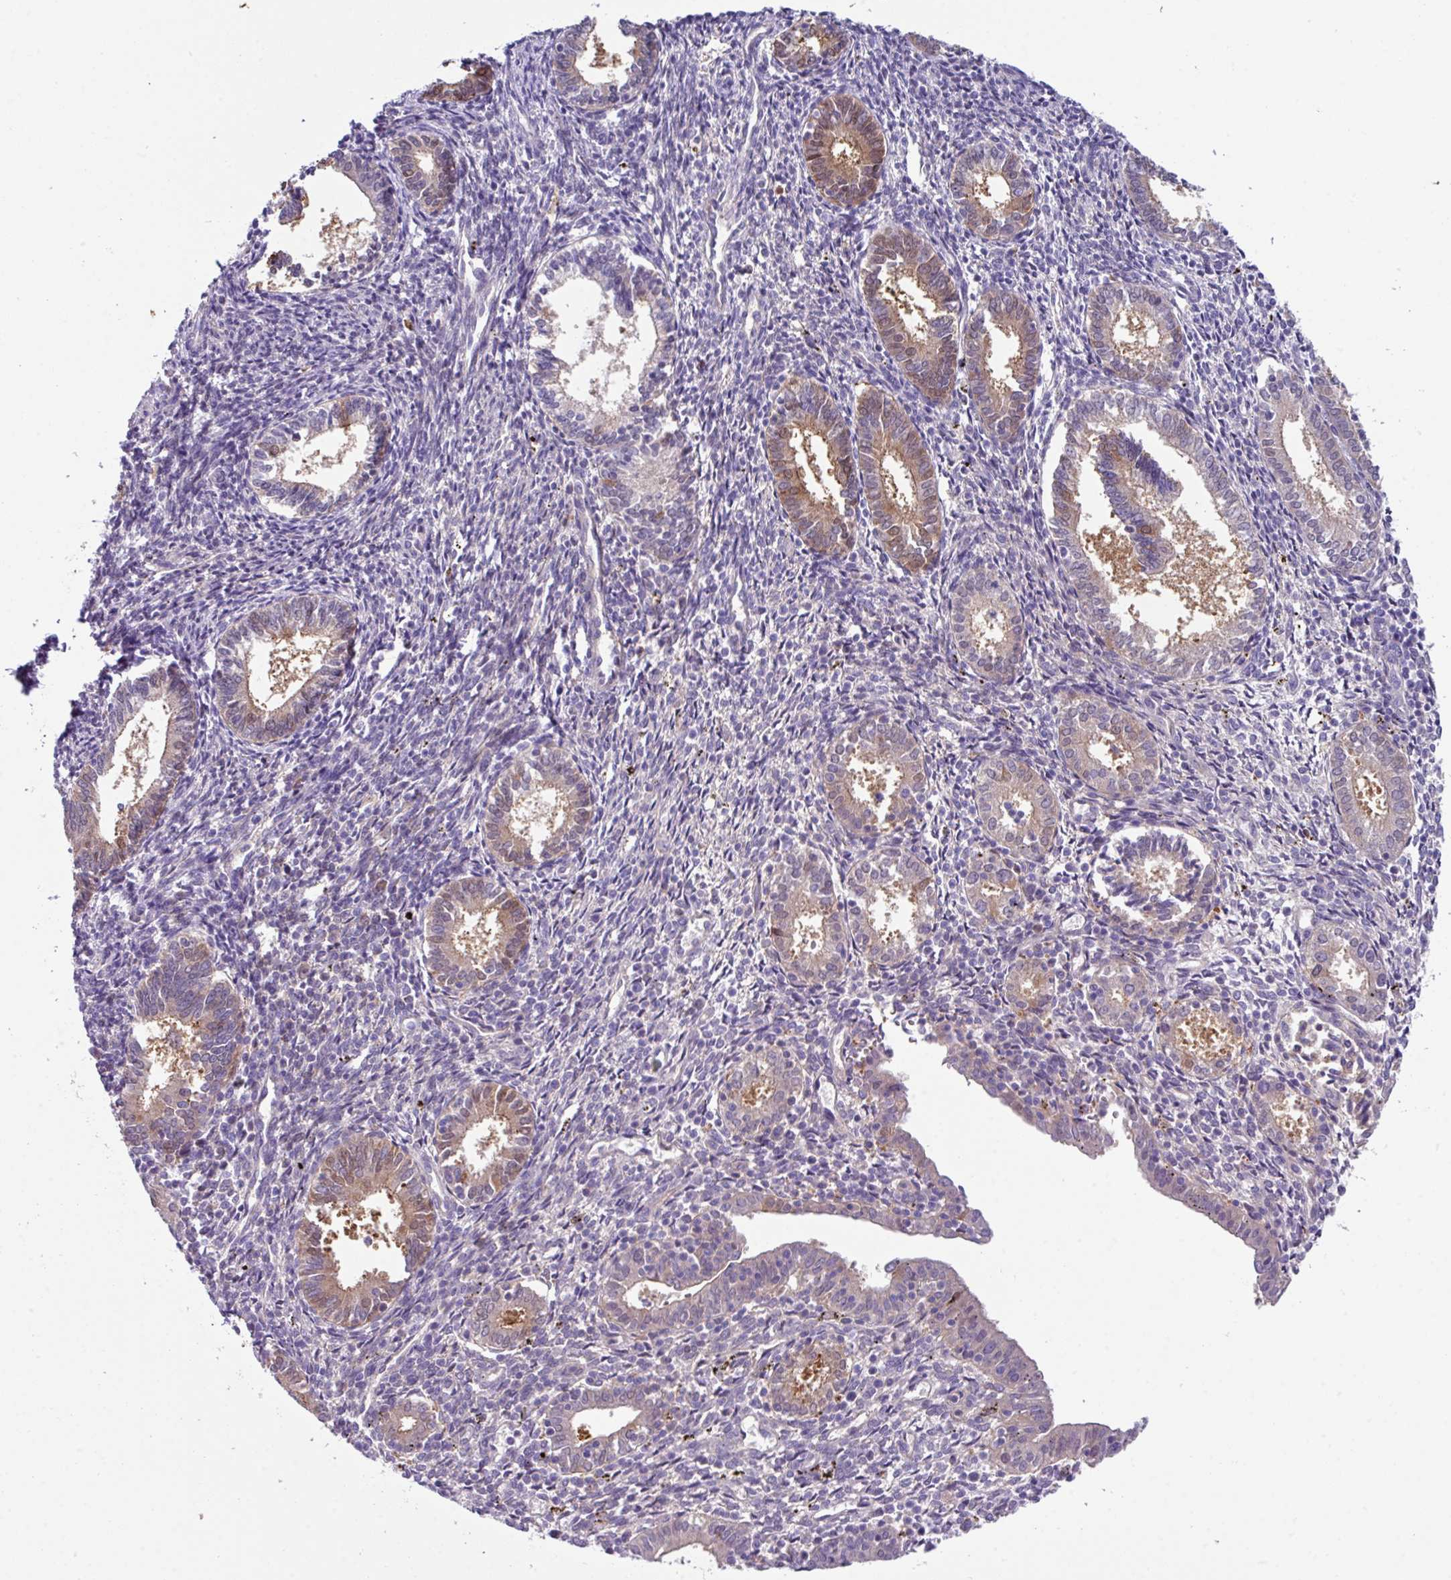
{"staining": {"intensity": "negative", "quantity": "none", "location": "none"}, "tissue": "endometrium", "cell_type": "Cells in endometrial stroma", "image_type": "normal", "snomed": [{"axis": "morphology", "description": "Normal tissue, NOS"}, {"axis": "topography", "description": "Endometrium"}], "caption": "Endometrium stained for a protein using IHC demonstrates no positivity cells in endometrial stroma.", "gene": "DNAL1", "patient": {"sex": "female", "age": 41}}